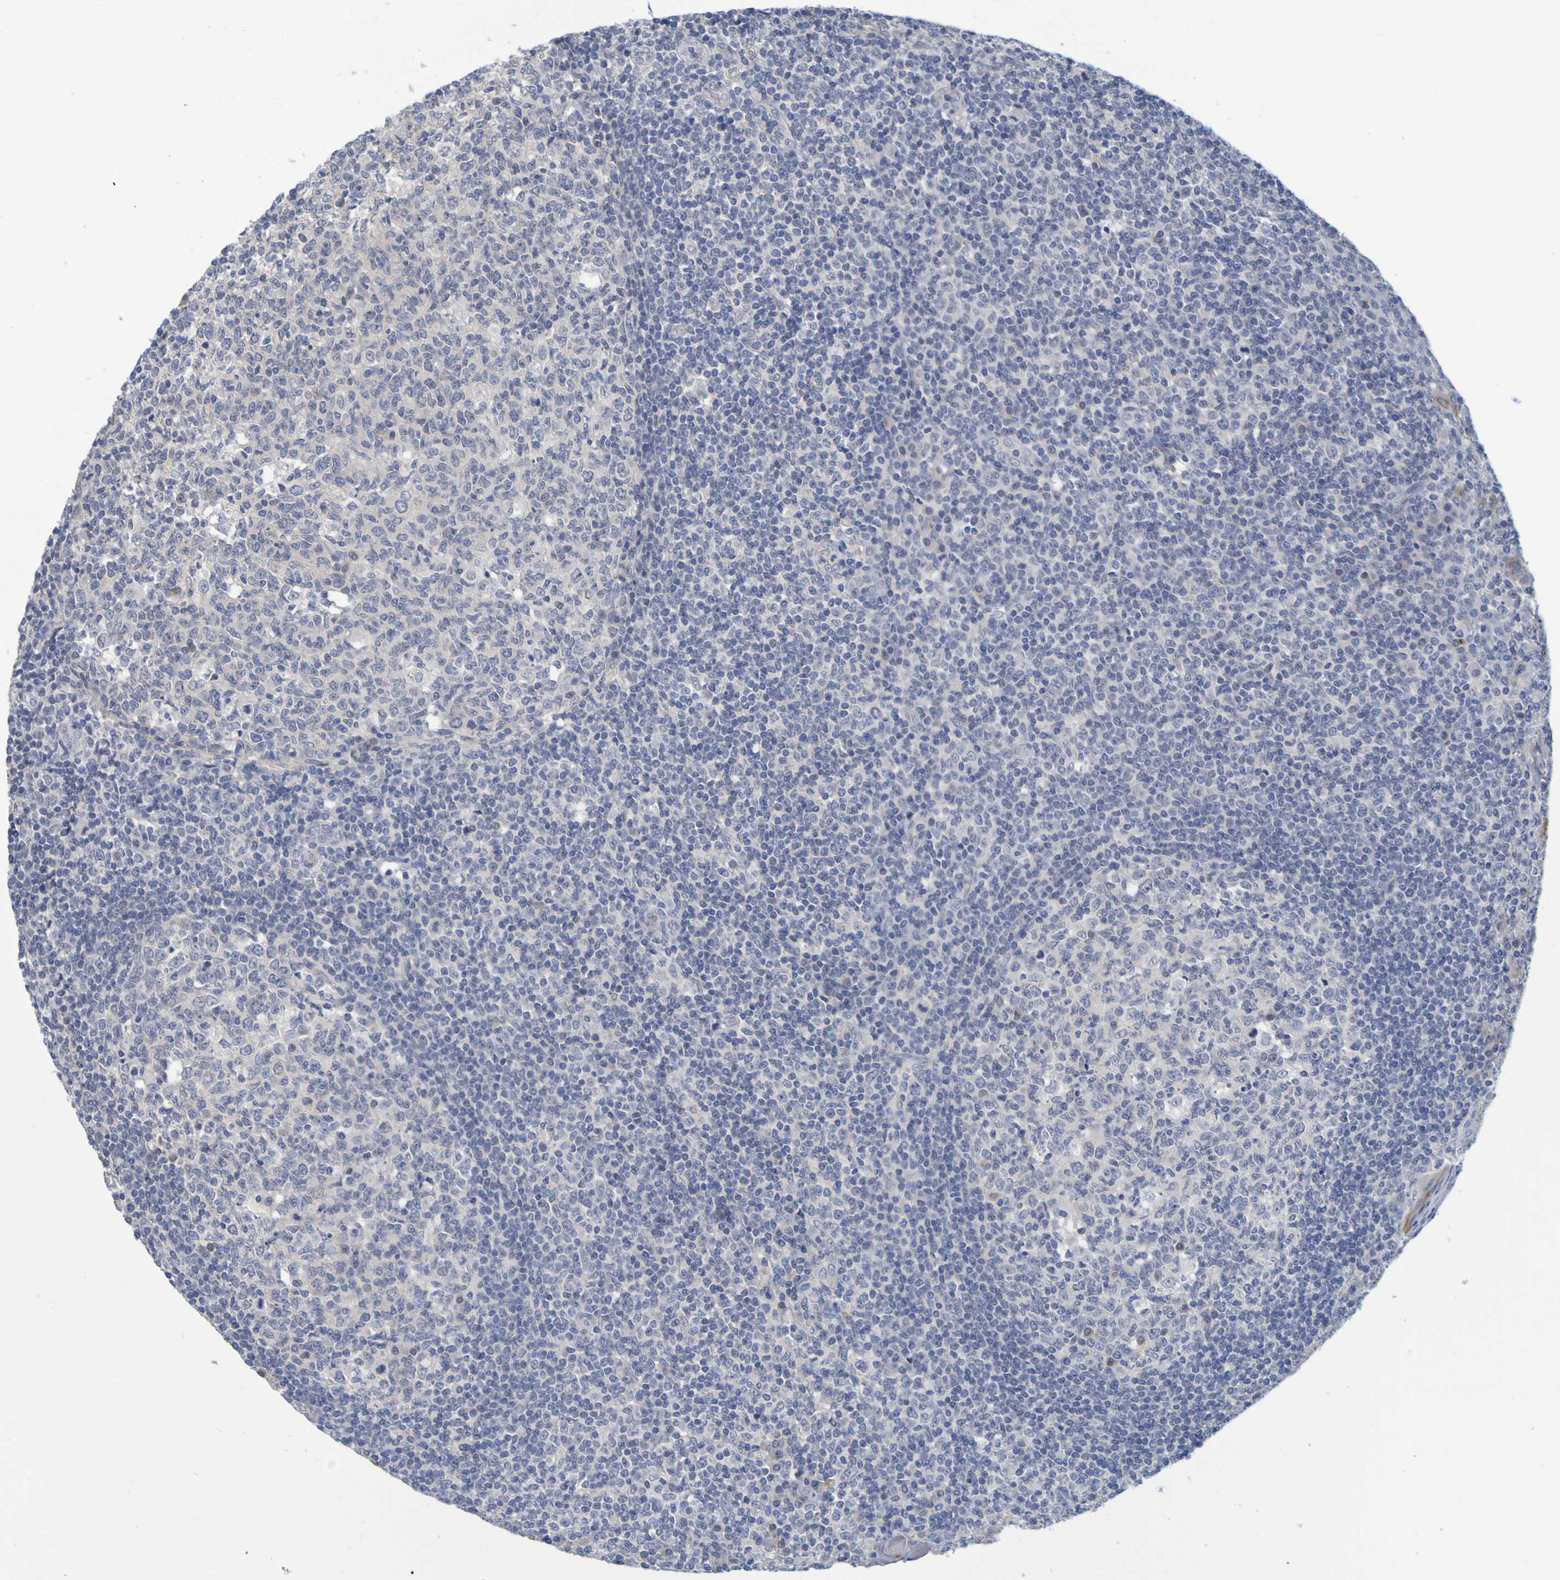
{"staining": {"intensity": "negative", "quantity": "none", "location": "none"}, "tissue": "tonsil", "cell_type": "Germinal center cells", "image_type": "normal", "snomed": [{"axis": "morphology", "description": "Normal tissue, NOS"}, {"axis": "topography", "description": "Tonsil"}], "caption": "Benign tonsil was stained to show a protein in brown. There is no significant staining in germinal center cells. (Stains: DAB (3,3'-diaminobenzidine) immunohistochemistry (IHC) with hematoxylin counter stain, Microscopy: brightfield microscopy at high magnification).", "gene": "ENDOU", "patient": {"sex": "female", "age": 19}}